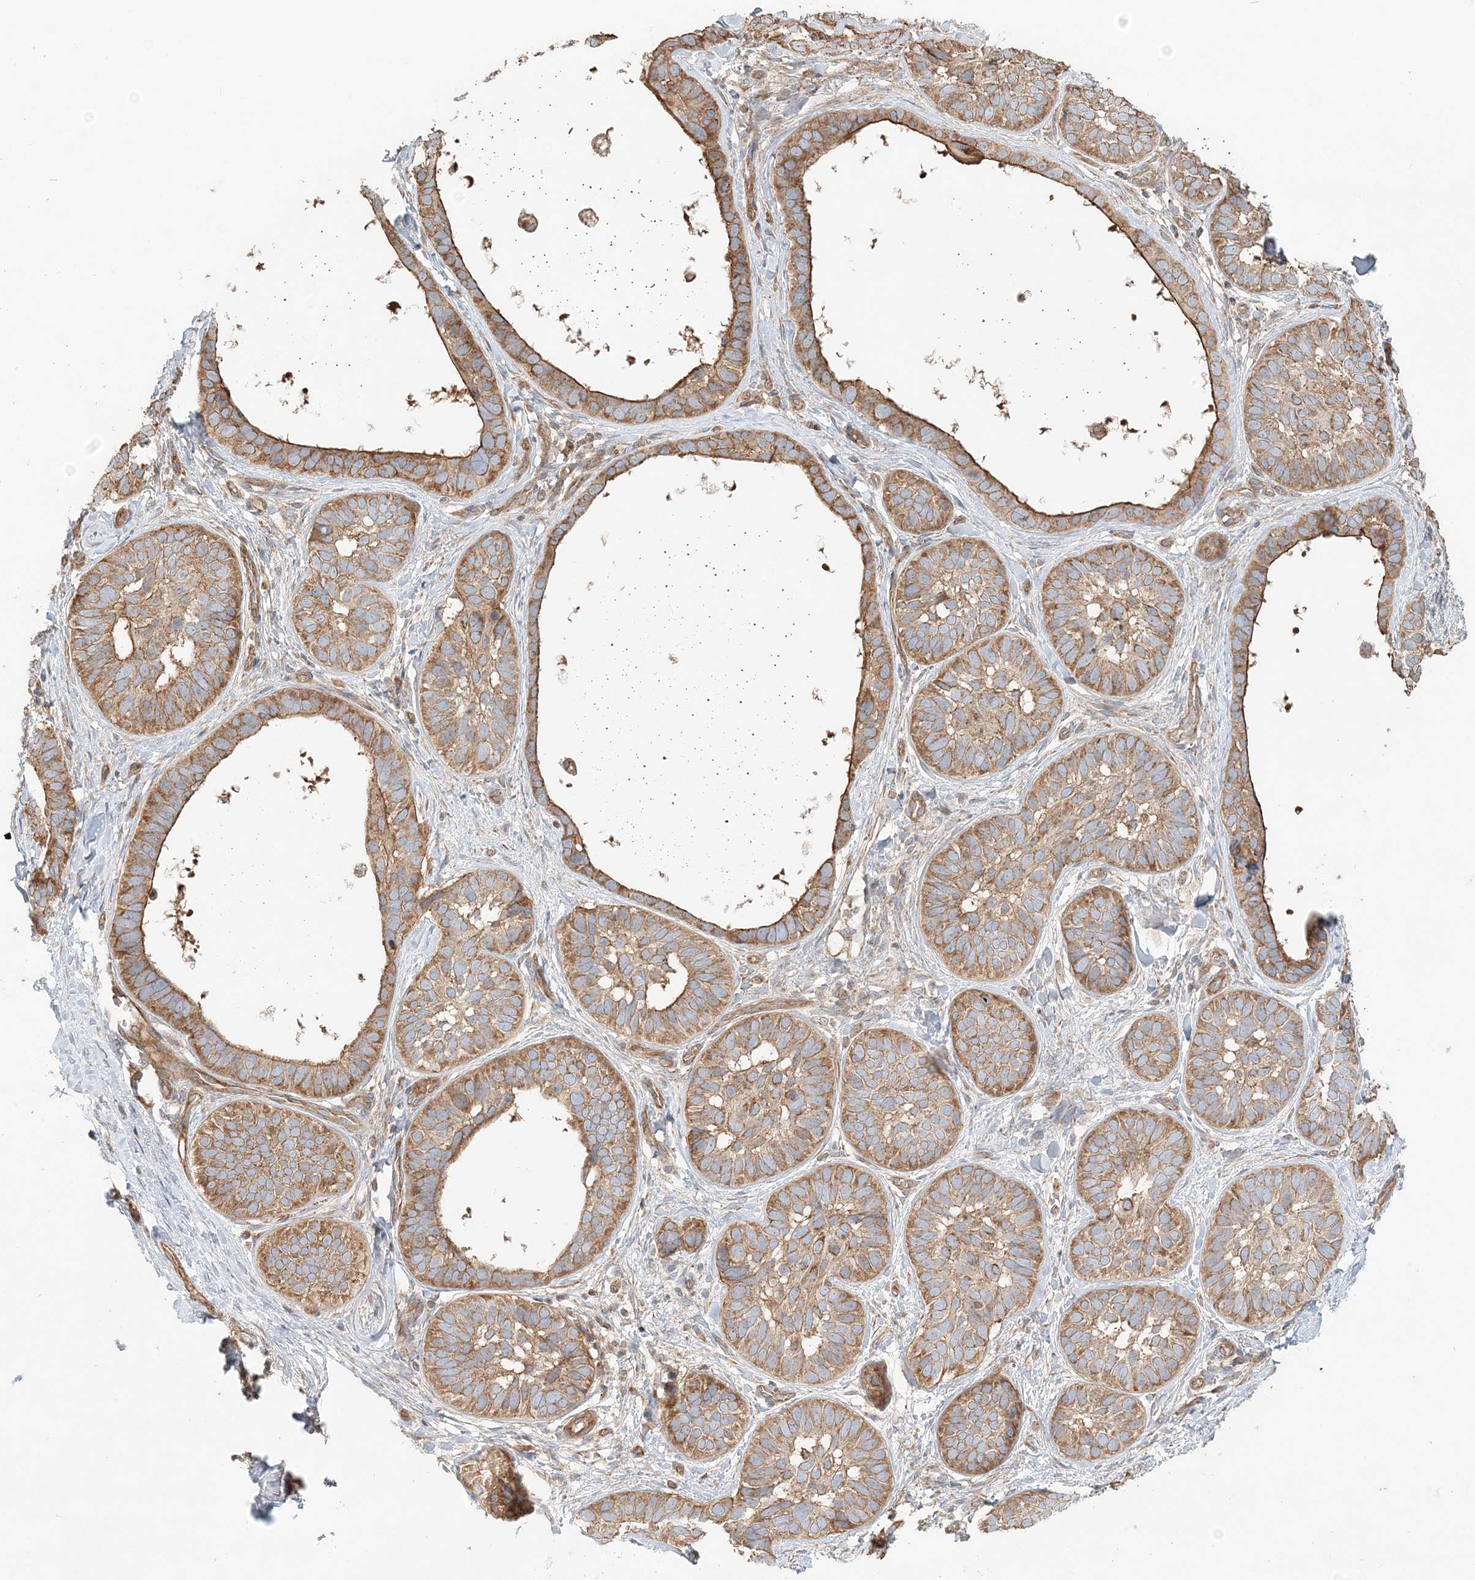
{"staining": {"intensity": "moderate", "quantity": ">75%", "location": "cytoplasmic/membranous"}, "tissue": "skin cancer", "cell_type": "Tumor cells", "image_type": "cancer", "snomed": [{"axis": "morphology", "description": "Basal cell carcinoma"}, {"axis": "topography", "description": "Skin"}], "caption": "Brown immunohistochemical staining in human skin cancer reveals moderate cytoplasmic/membranous positivity in about >75% of tumor cells.", "gene": "KIAA0232", "patient": {"sex": "male", "age": 62}}